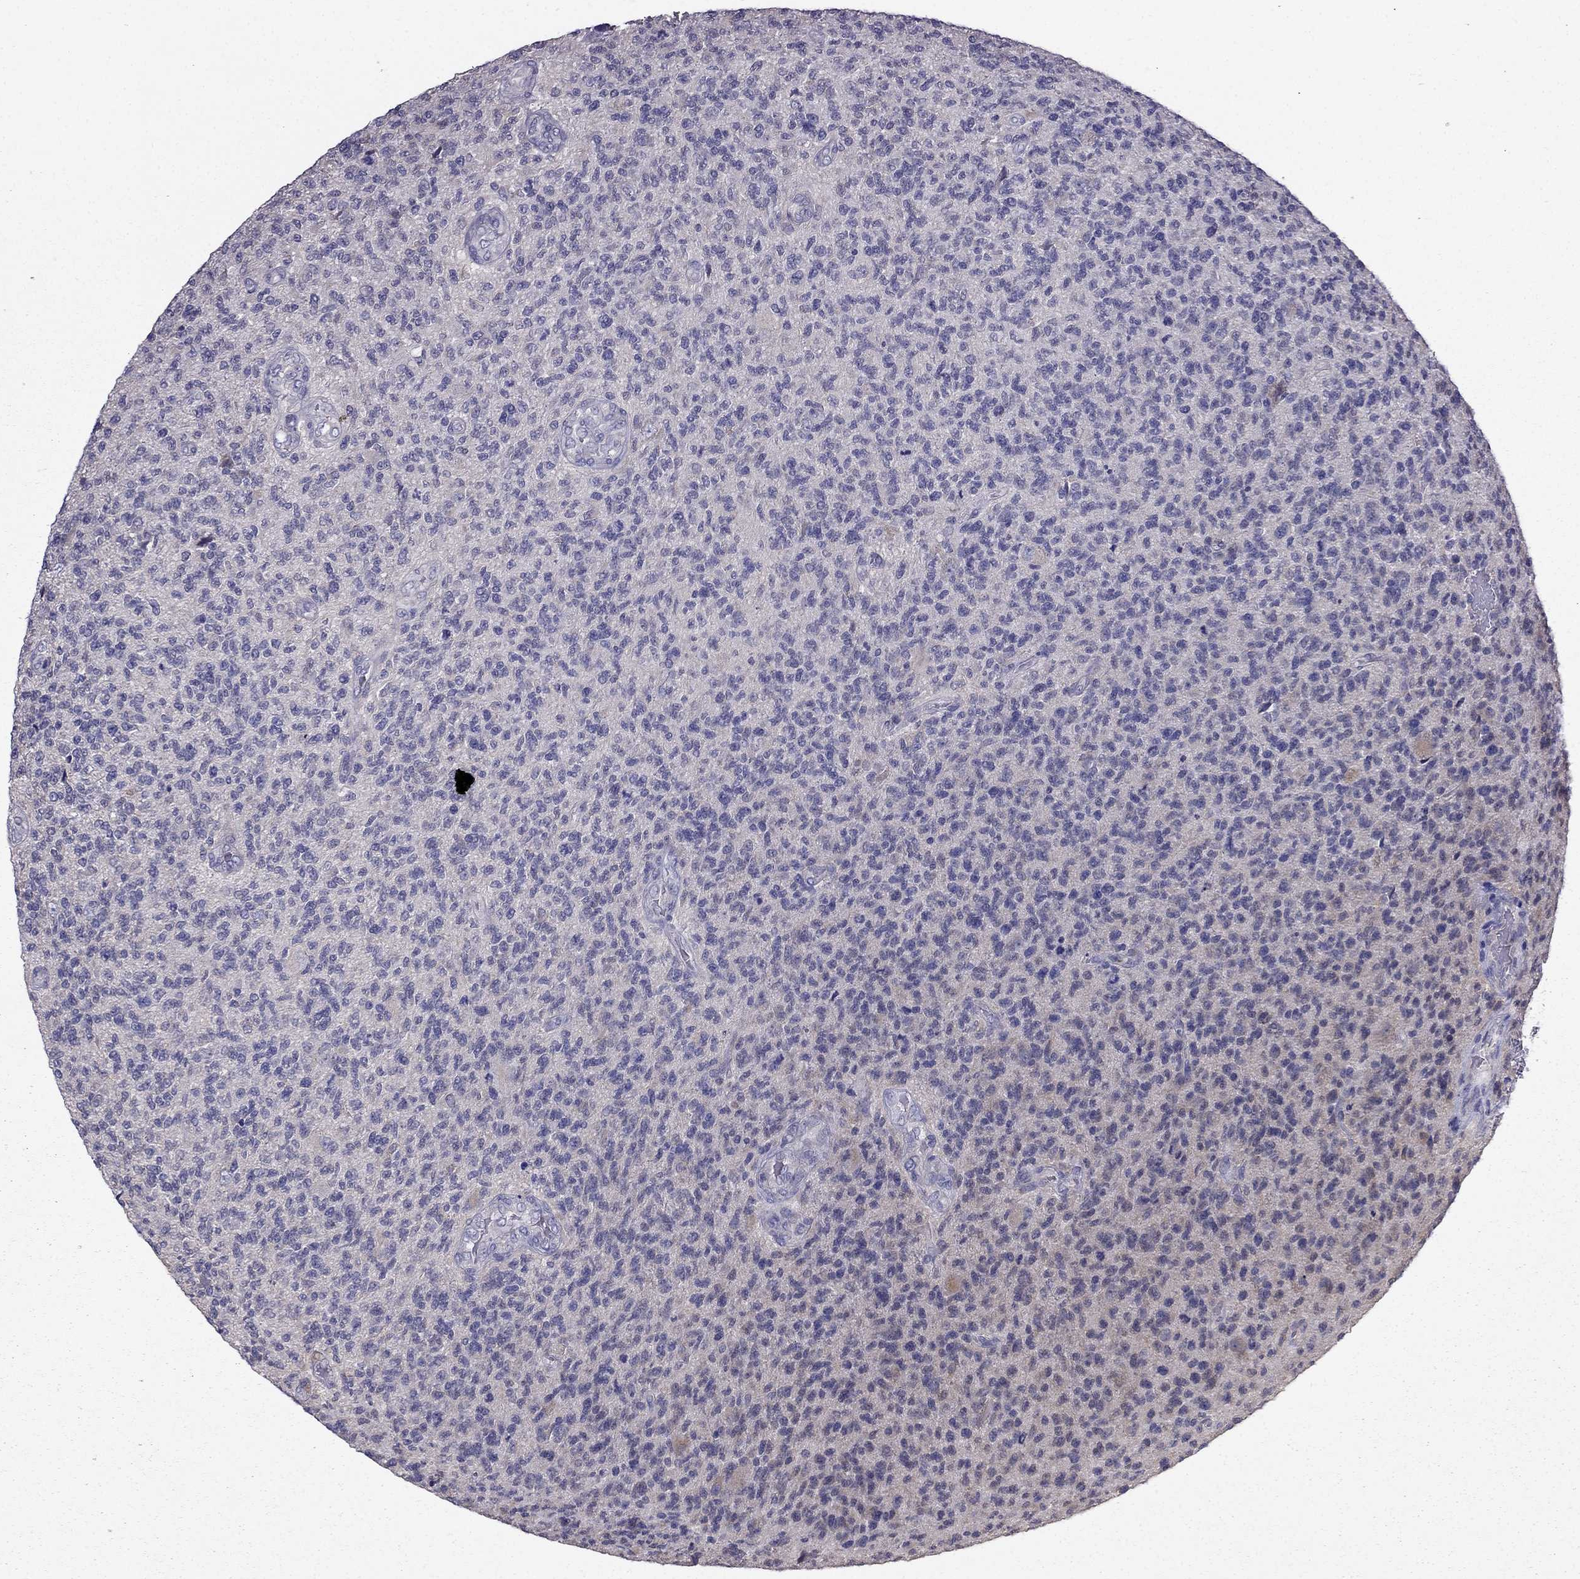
{"staining": {"intensity": "negative", "quantity": "none", "location": "none"}, "tissue": "glioma", "cell_type": "Tumor cells", "image_type": "cancer", "snomed": [{"axis": "morphology", "description": "Glioma, malignant, High grade"}, {"axis": "topography", "description": "Brain"}], "caption": "Human glioma stained for a protein using immunohistochemistry displays no positivity in tumor cells.", "gene": "SCNN1D", "patient": {"sex": "male", "age": 56}}